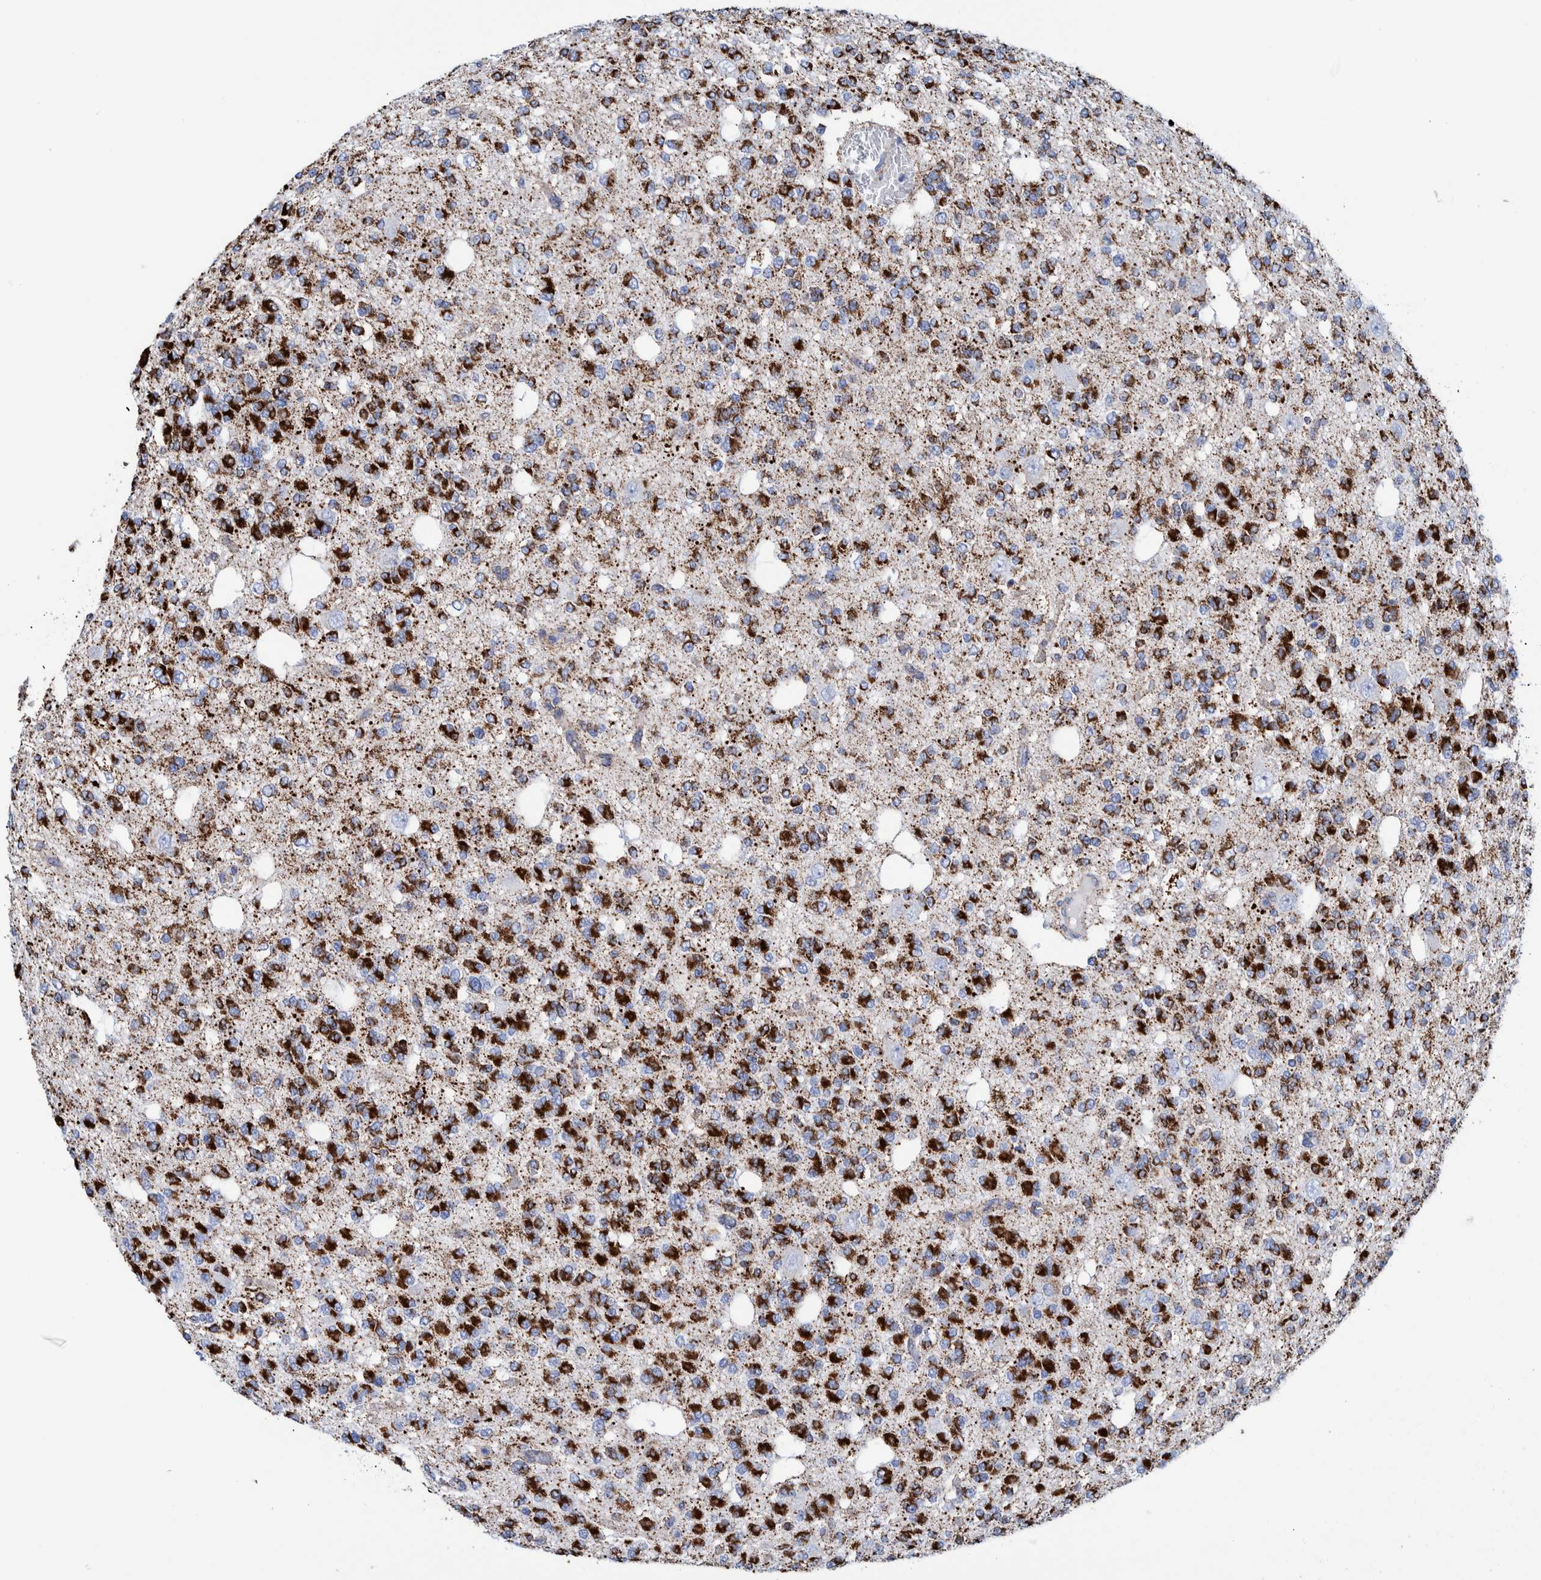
{"staining": {"intensity": "strong", "quantity": ">75%", "location": "cytoplasmic/membranous"}, "tissue": "glioma", "cell_type": "Tumor cells", "image_type": "cancer", "snomed": [{"axis": "morphology", "description": "Glioma, malignant, Low grade"}, {"axis": "topography", "description": "Brain"}], "caption": "Strong cytoplasmic/membranous protein expression is present in approximately >75% of tumor cells in malignant low-grade glioma.", "gene": "DECR1", "patient": {"sex": "male", "age": 38}}